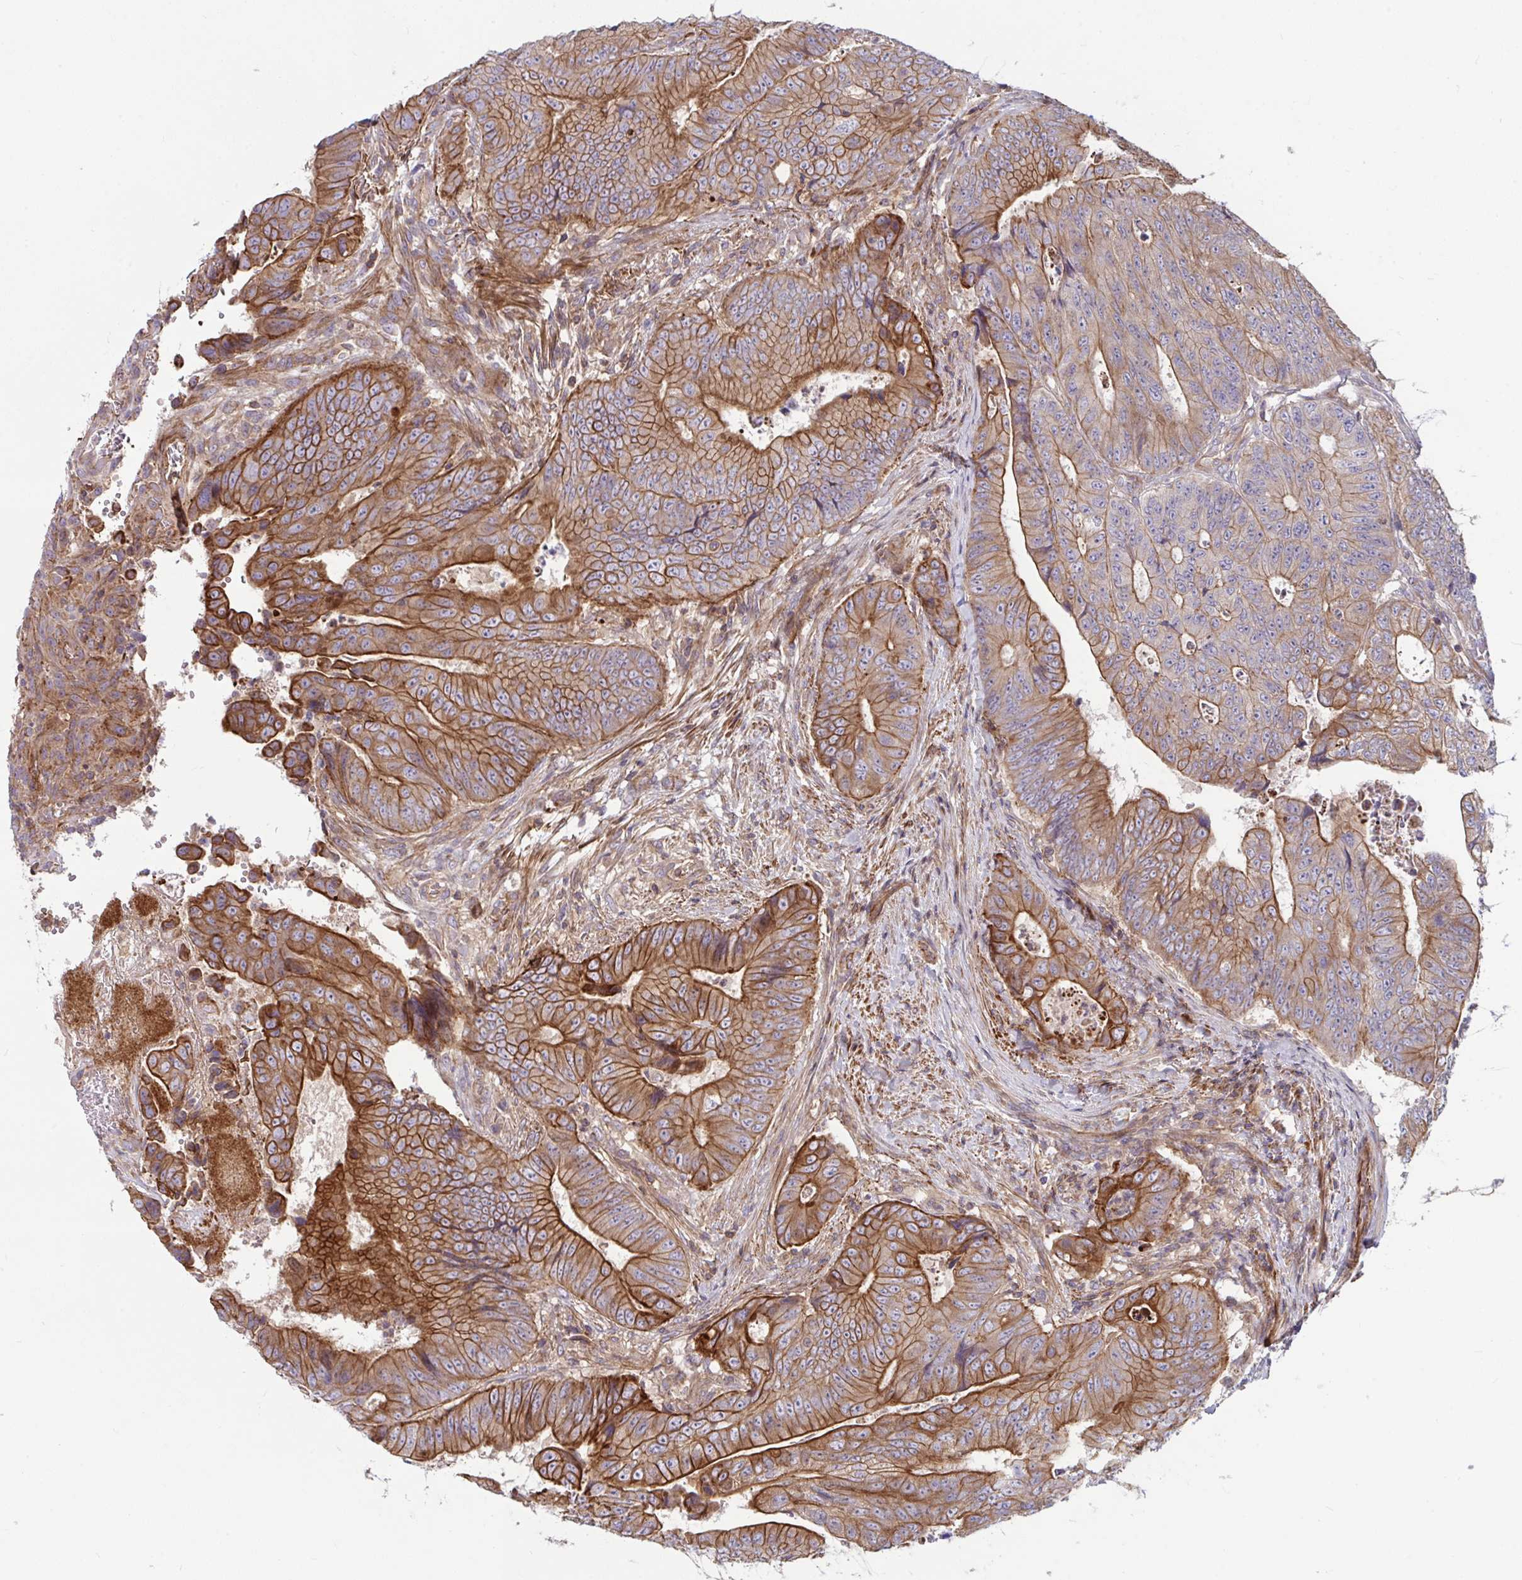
{"staining": {"intensity": "moderate", "quantity": "25%-75%", "location": "cytoplasmic/membranous"}, "tissue": "colorectal cancer", "cell_type": "Tumor cells", "image_type": "cancer", "snomed": [{"axis": "morphology", "description": "Adenocarcinoma, NOS"}, {"axis": "topography", "description": "Colon"}], "caption": "Immunohistochemistry (IHC) staining of colorectal cancer (adenocarcinoma), which displays medium levels of moderate cytoplasmic/membranous expression in approximately 25%-75% of tumor cells indicating moderate cytoplasmic/membranous protein positivity. The staining was performed using DAB (3,3'-diaminobenzidine) (brown) for protein detection and nuclei were counterstained in hematoxylin (blue).", "gene": "TANK", "patient": {"sex": "female", "age": 48}}